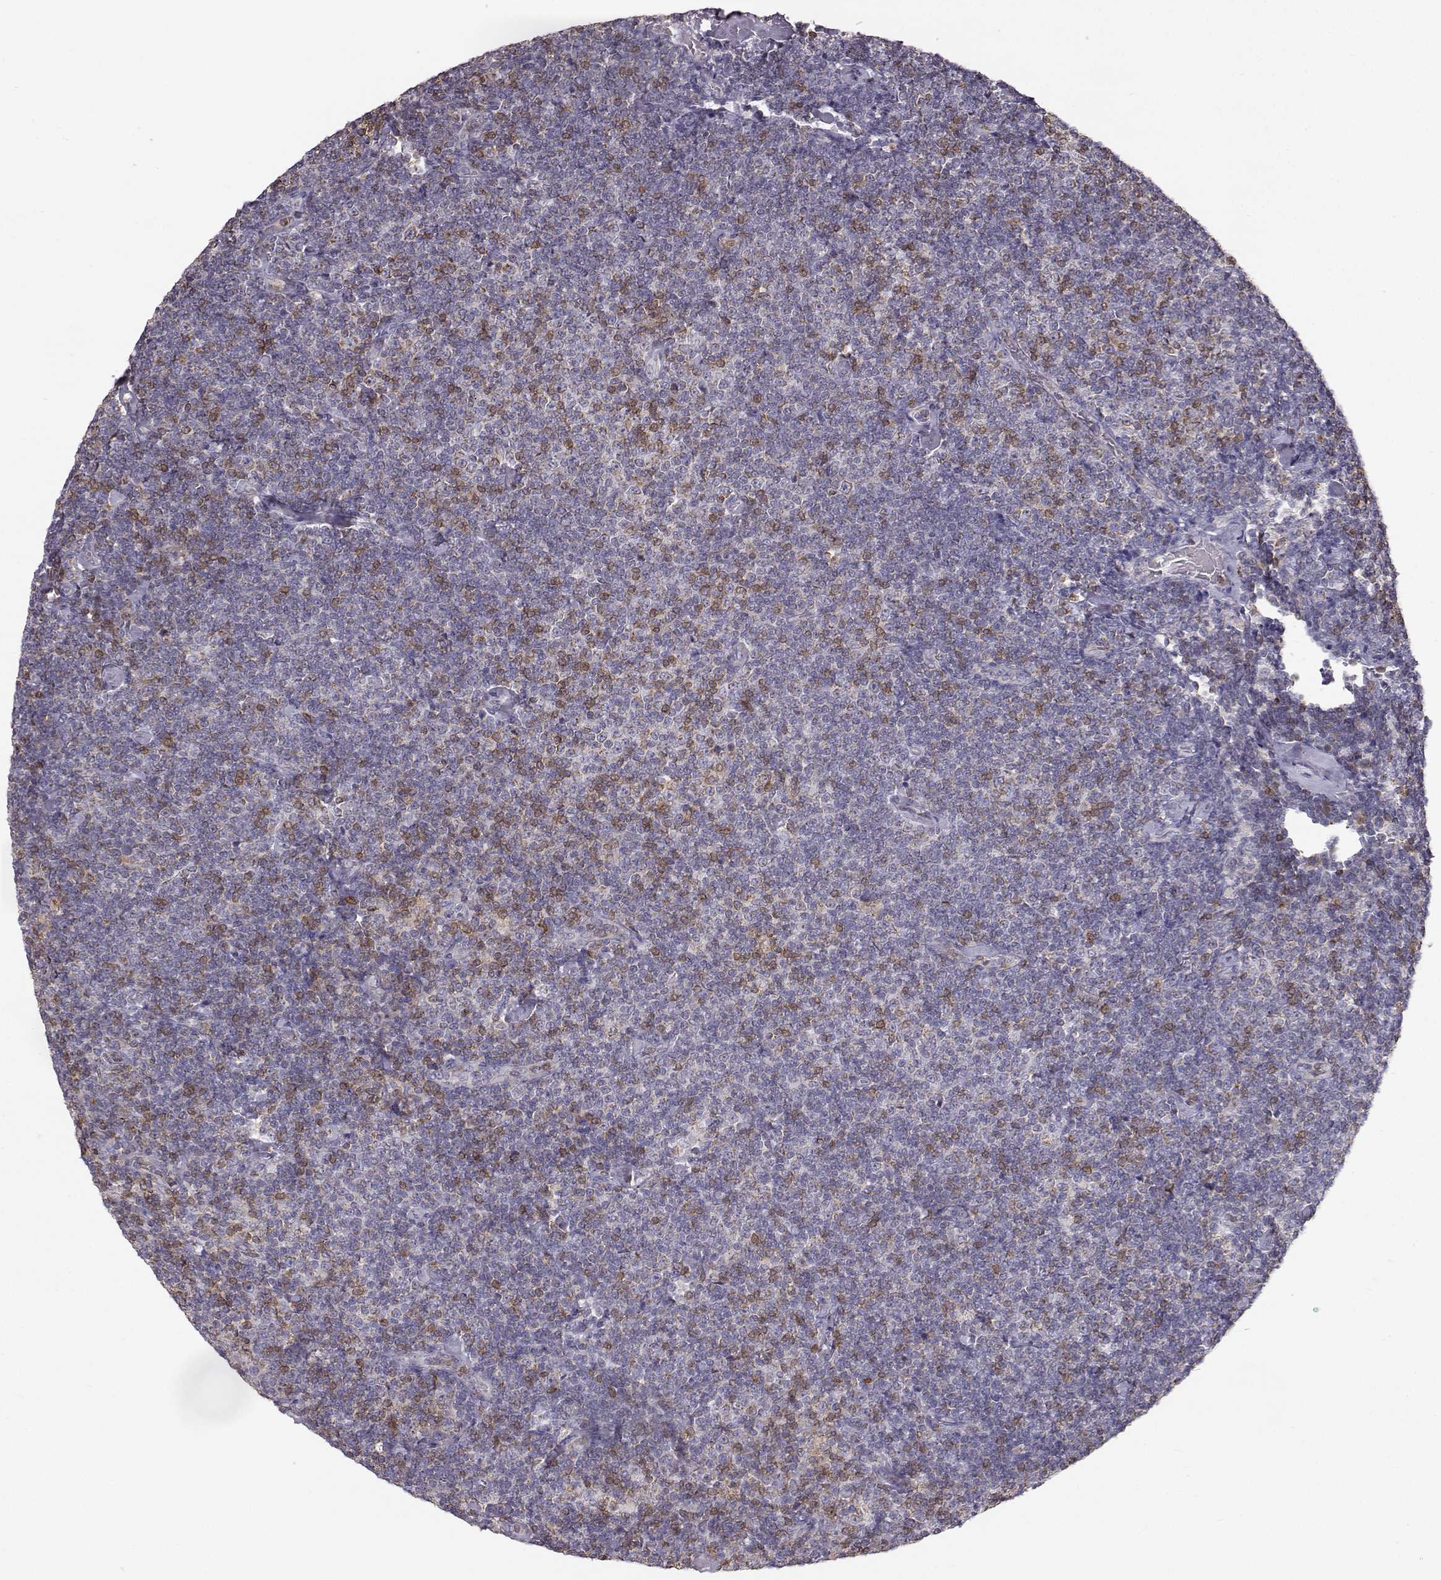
{"staining": {"intensity": "negative", "quantity": "none", "location": "none"}, "tissue": "lymphoma", "cell_type": "Tumor cells", "image_type": "cancer", "snomed": [{"axis": "morphology", "description": "Malignant lymphoma, non-Hodgkin's type, Low grade"}, {"axis": "topography", "description": "Lymph node"}], "caption": "High power microscopy image of an immunohistochemistry (IHC) micrograph of malignant lymphoma, non-Hodgkin's type (low-grade), revealing no significant expression in tumor cells. Nuclei are stained in blue.", "gene": "GRAP2", "patient": {"sex": "male", "age": 81}}